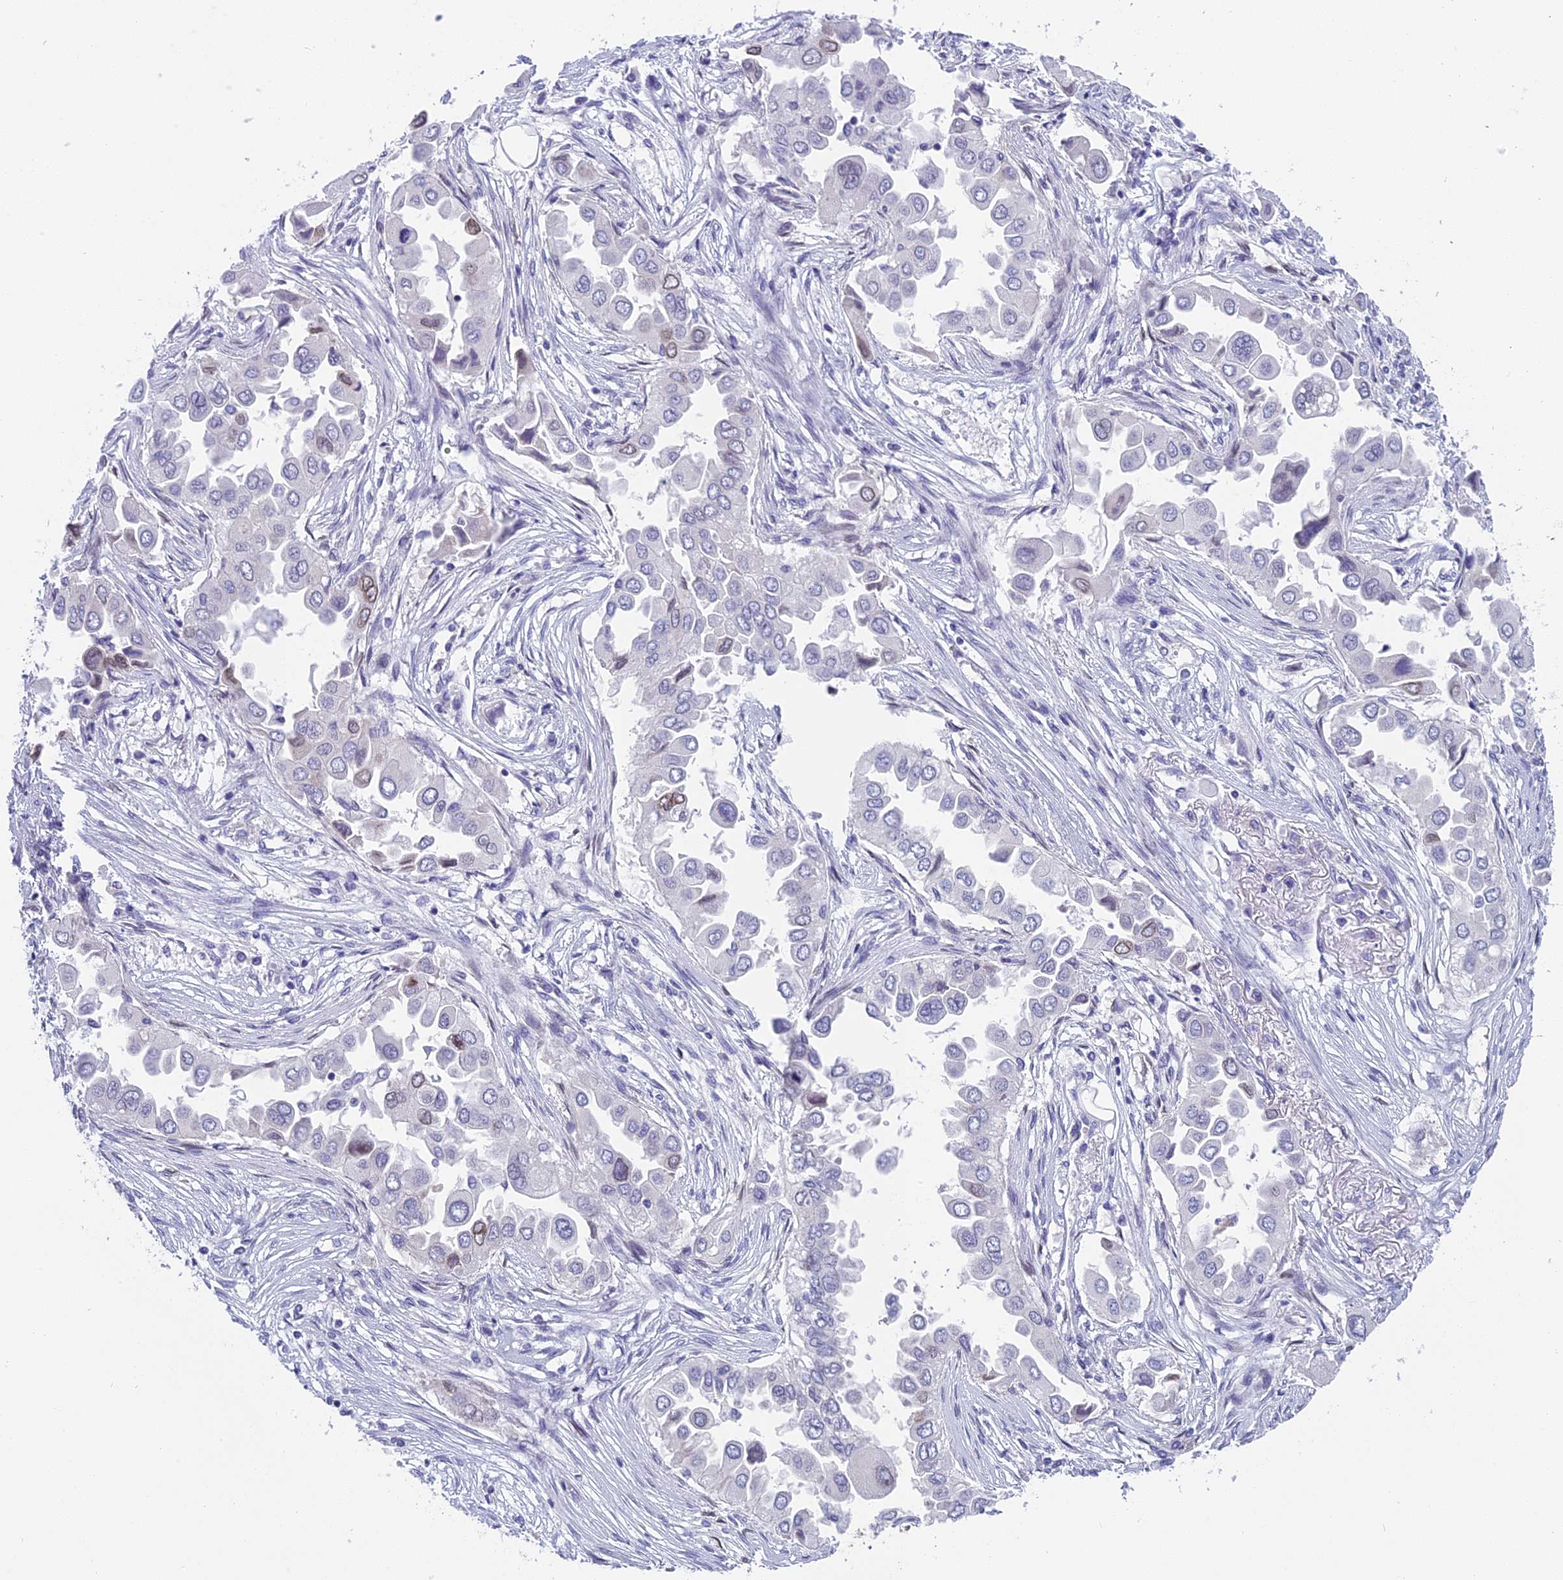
{"staining": {"intensity": "negative", "quantity": "none", "location": "none"}, "tissue": "lung cancer", "cell_type": "Tumor cells", "image_type": "cancer", "snomed": [{"axis": "morphology", "description": "Adenocarcinoma, NOS"}, {"axis": "topography", "description": "Lung"}], "caption": "Histopathology image shows no protein staining in tumor cells of lung cancer tissue. The staining is performed using DAB brown chromogen with nuclei counter-stained in using hematoxylin.", "gene": "ARHGEF37", "patient": {"sex": "female", "age": 76}}